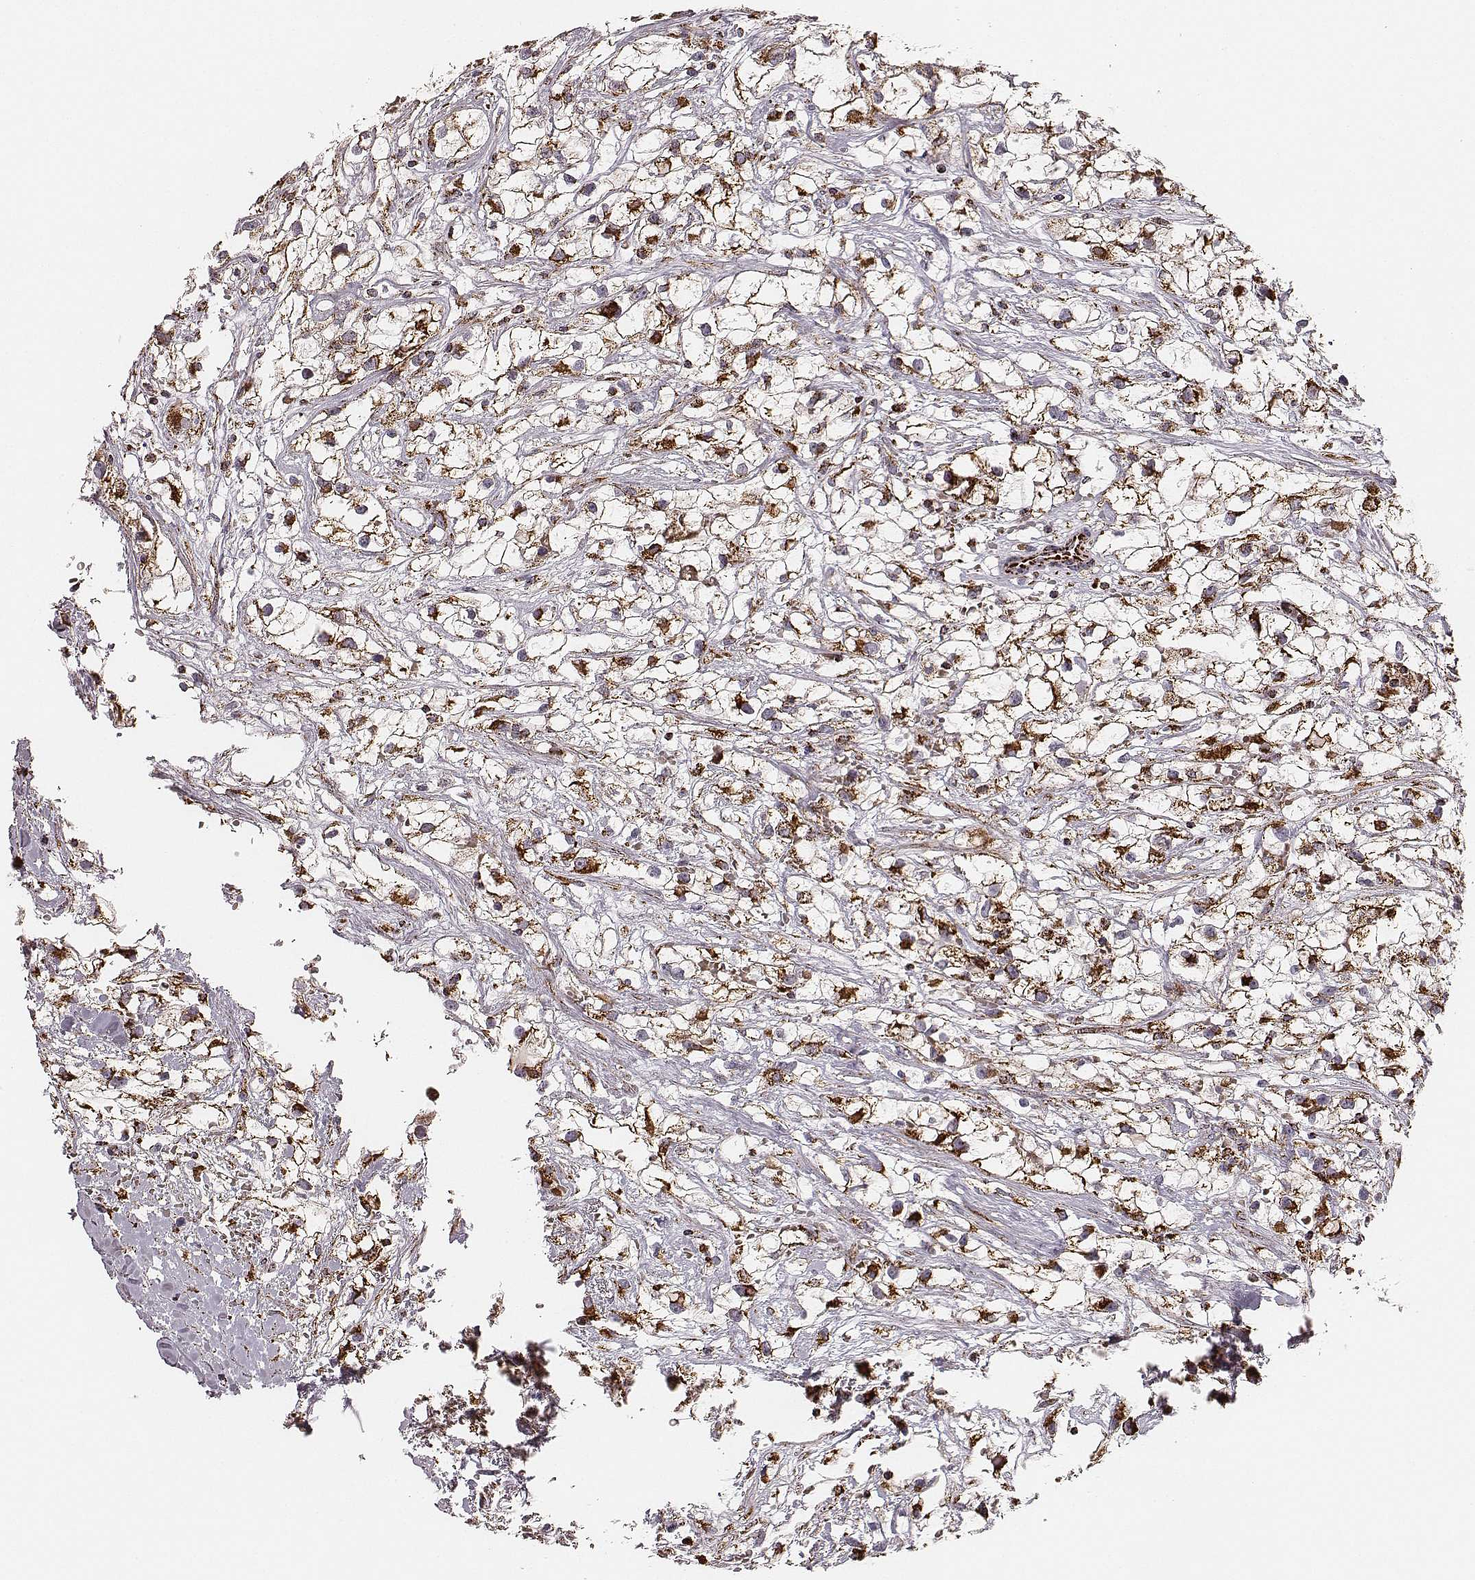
{"staining": {"intensity": "strong", "quantity": ">75%", "location": "cytoplasmic/membranous"}, "tissue": "renal cancer", "cell_type": "Tumor cells", "image_type": "cancer", "snomed": [{"axis": "morphology", "description": "Adenocarcinoma, NOS"}, {"axis": "topography", "description": "Kidney"}], "caption": "Adenocarcinoma (renal) stained for a protein exhibits strong cytoplasmic/membranous positivity in tumor cells.", "gene": "TUFM", "patient": {"sex": "male", "age": 59}}